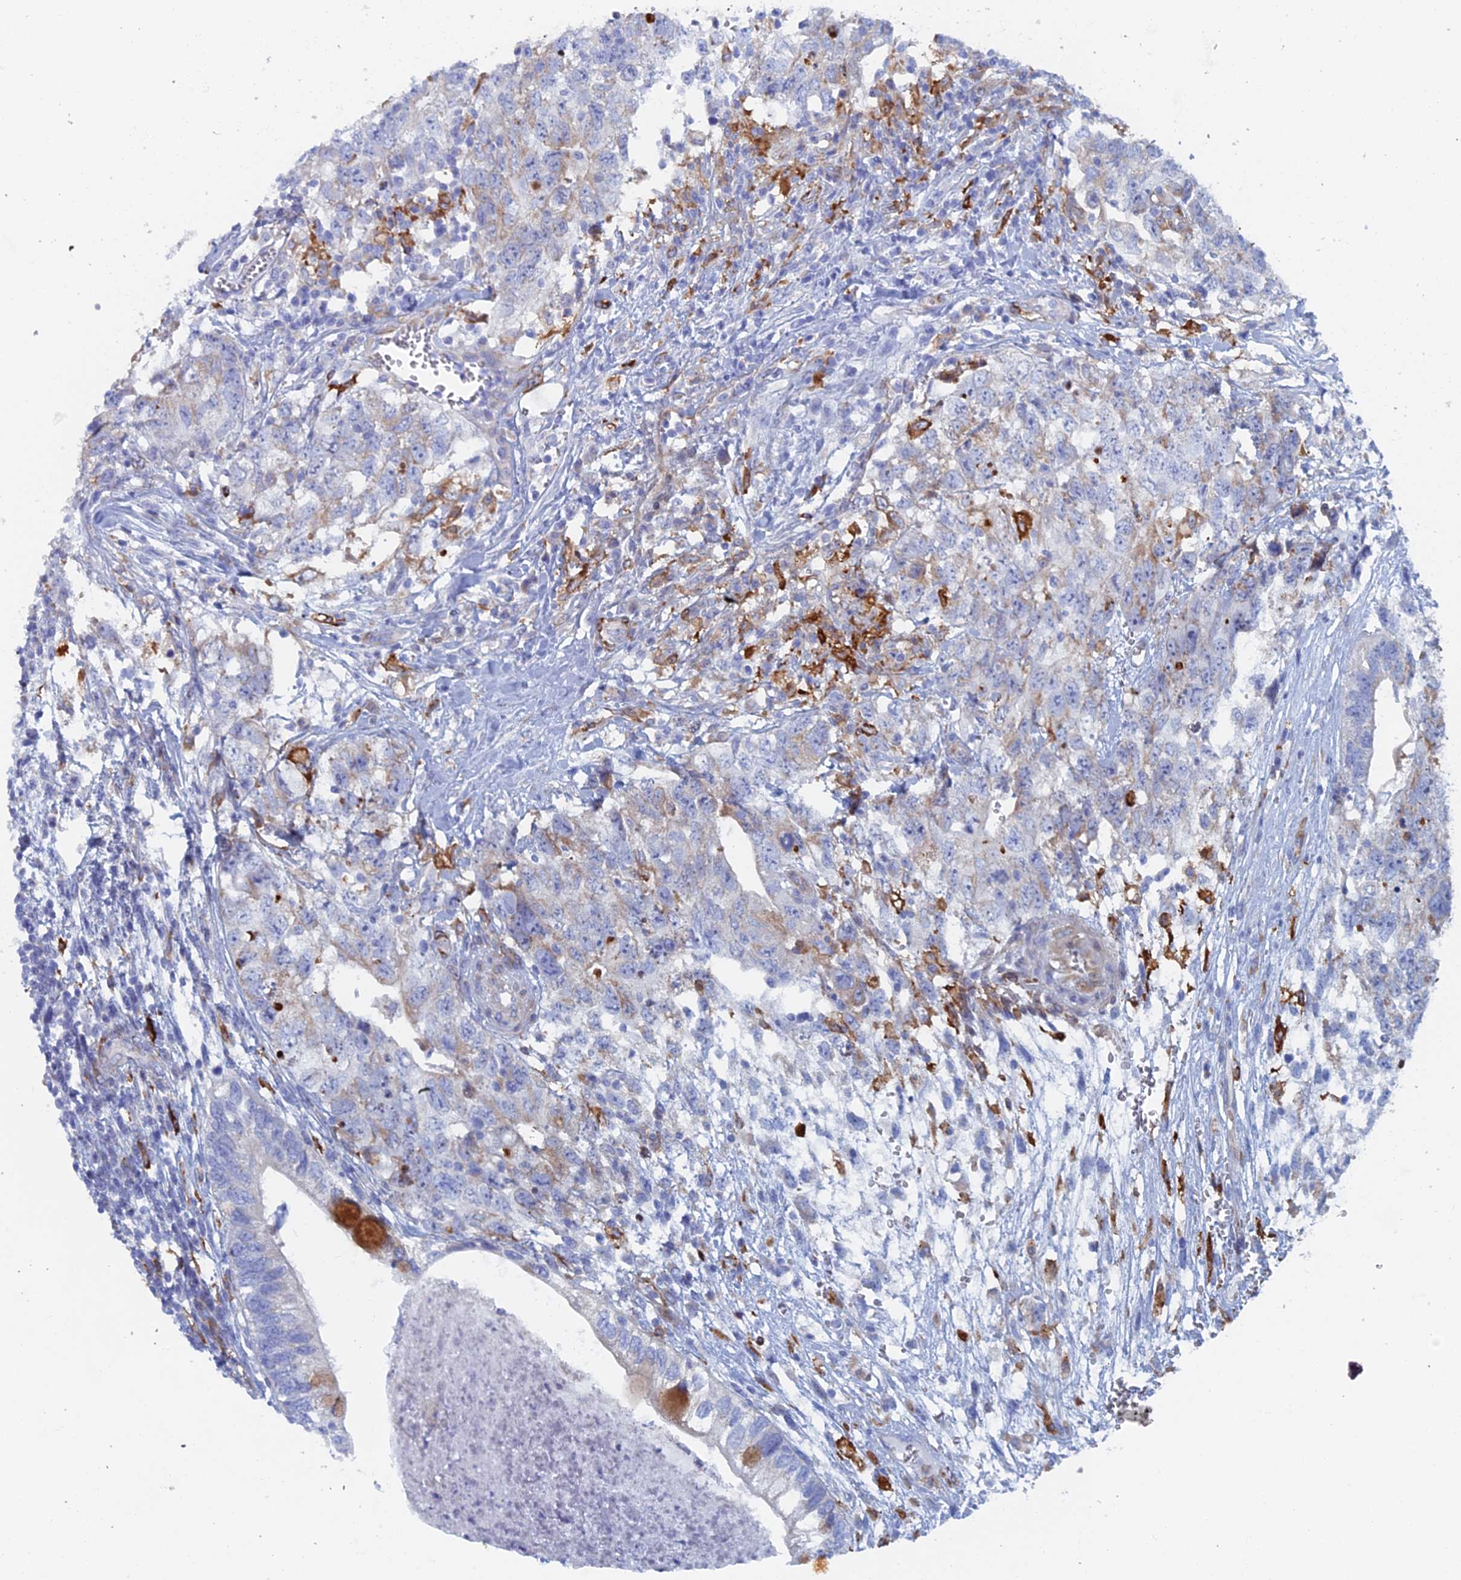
{"staining": {"intensity": "weak", "quantity": "<25%", "location": "cytoplasmic/membranous"}, "tissue": "testis cancer", "cell_type": "Tumor cells", "image_type": "cancer", "snomed": [{"axis": "morphology", "description": "Seminoma, NOS"}, {"axis": "morphology", "description": "Carcinoma, Embryonal, NOS"}, {"axis": "topography", "description": "Testis"}], "caption": "An image of human testis embryonal carcinoma is negative for staining in tumor cells.", "gene": "COG7", "patient": {"sex": "male", "age": 29}}